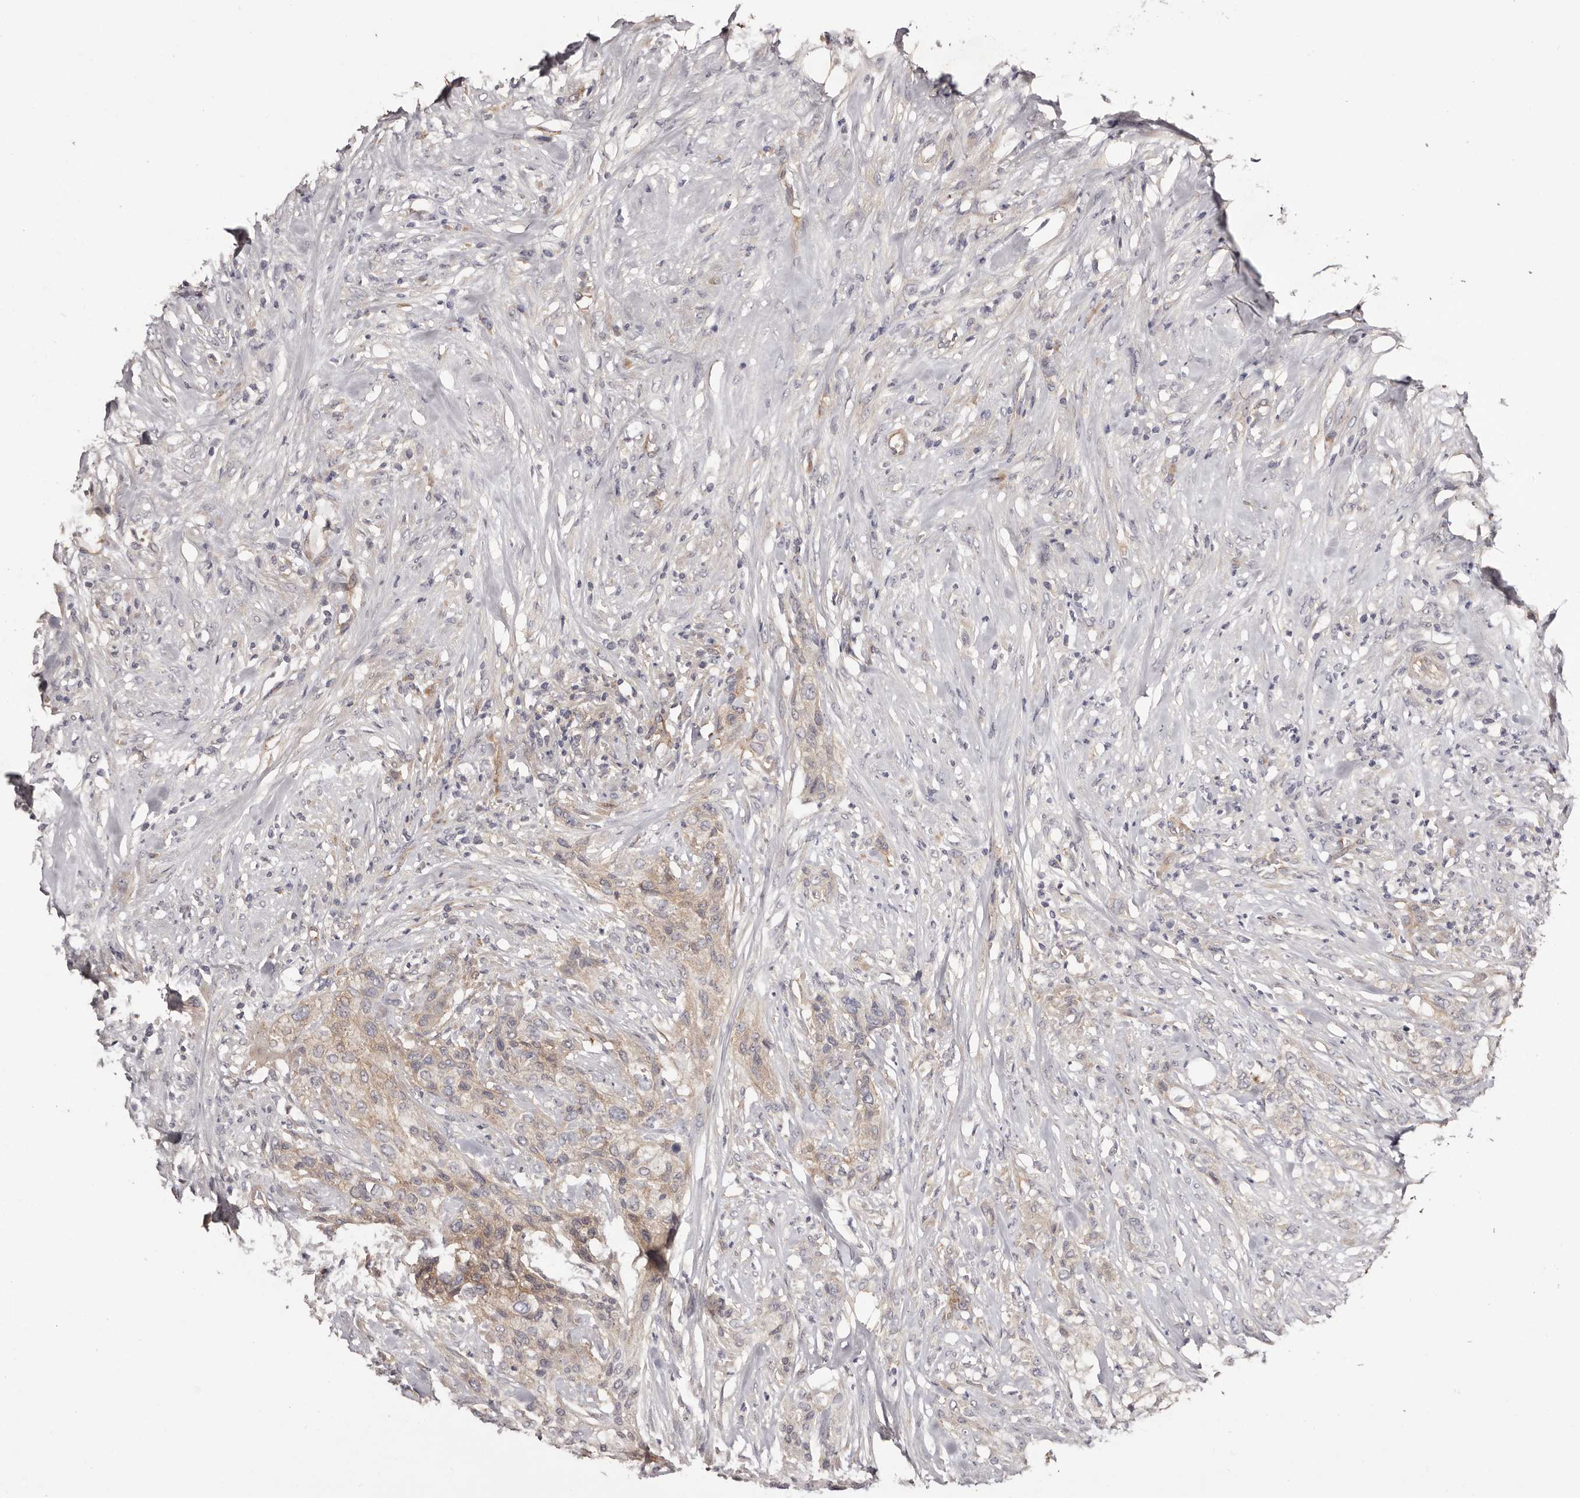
{"staining": {"intensity": "weak", "quantity": ">75%", "location": "cytoplasmic/membranous"}, "tissue": "urothelial cancer", "cell_type": "Tumor cells", "image_type": "cancer", "snomed": [{"axis": "morphology", "description": "Urothelial carcinoma, High grade"}, {"axis": "topography", "description": "Urinary bladder"}], "caption": "High-magnification brightfield microscopy of urothelial cancer stained with DAB (3,3'-diaminobenzidine) (brown) and counterstained with hematoxylin (blue). tumor cells exhibit weak cytoplasmic/membranous staining is identified in approximately>75% of cells. The staining was performed using DAB (3,3'-diaminobenzidine) to visualize the protein expression in brown, while the nuclei were stained in blue with hematoxylin (Magnification: 20x).", "gene": "LTV1", "patient": {"sex": "male", "age": 35}}